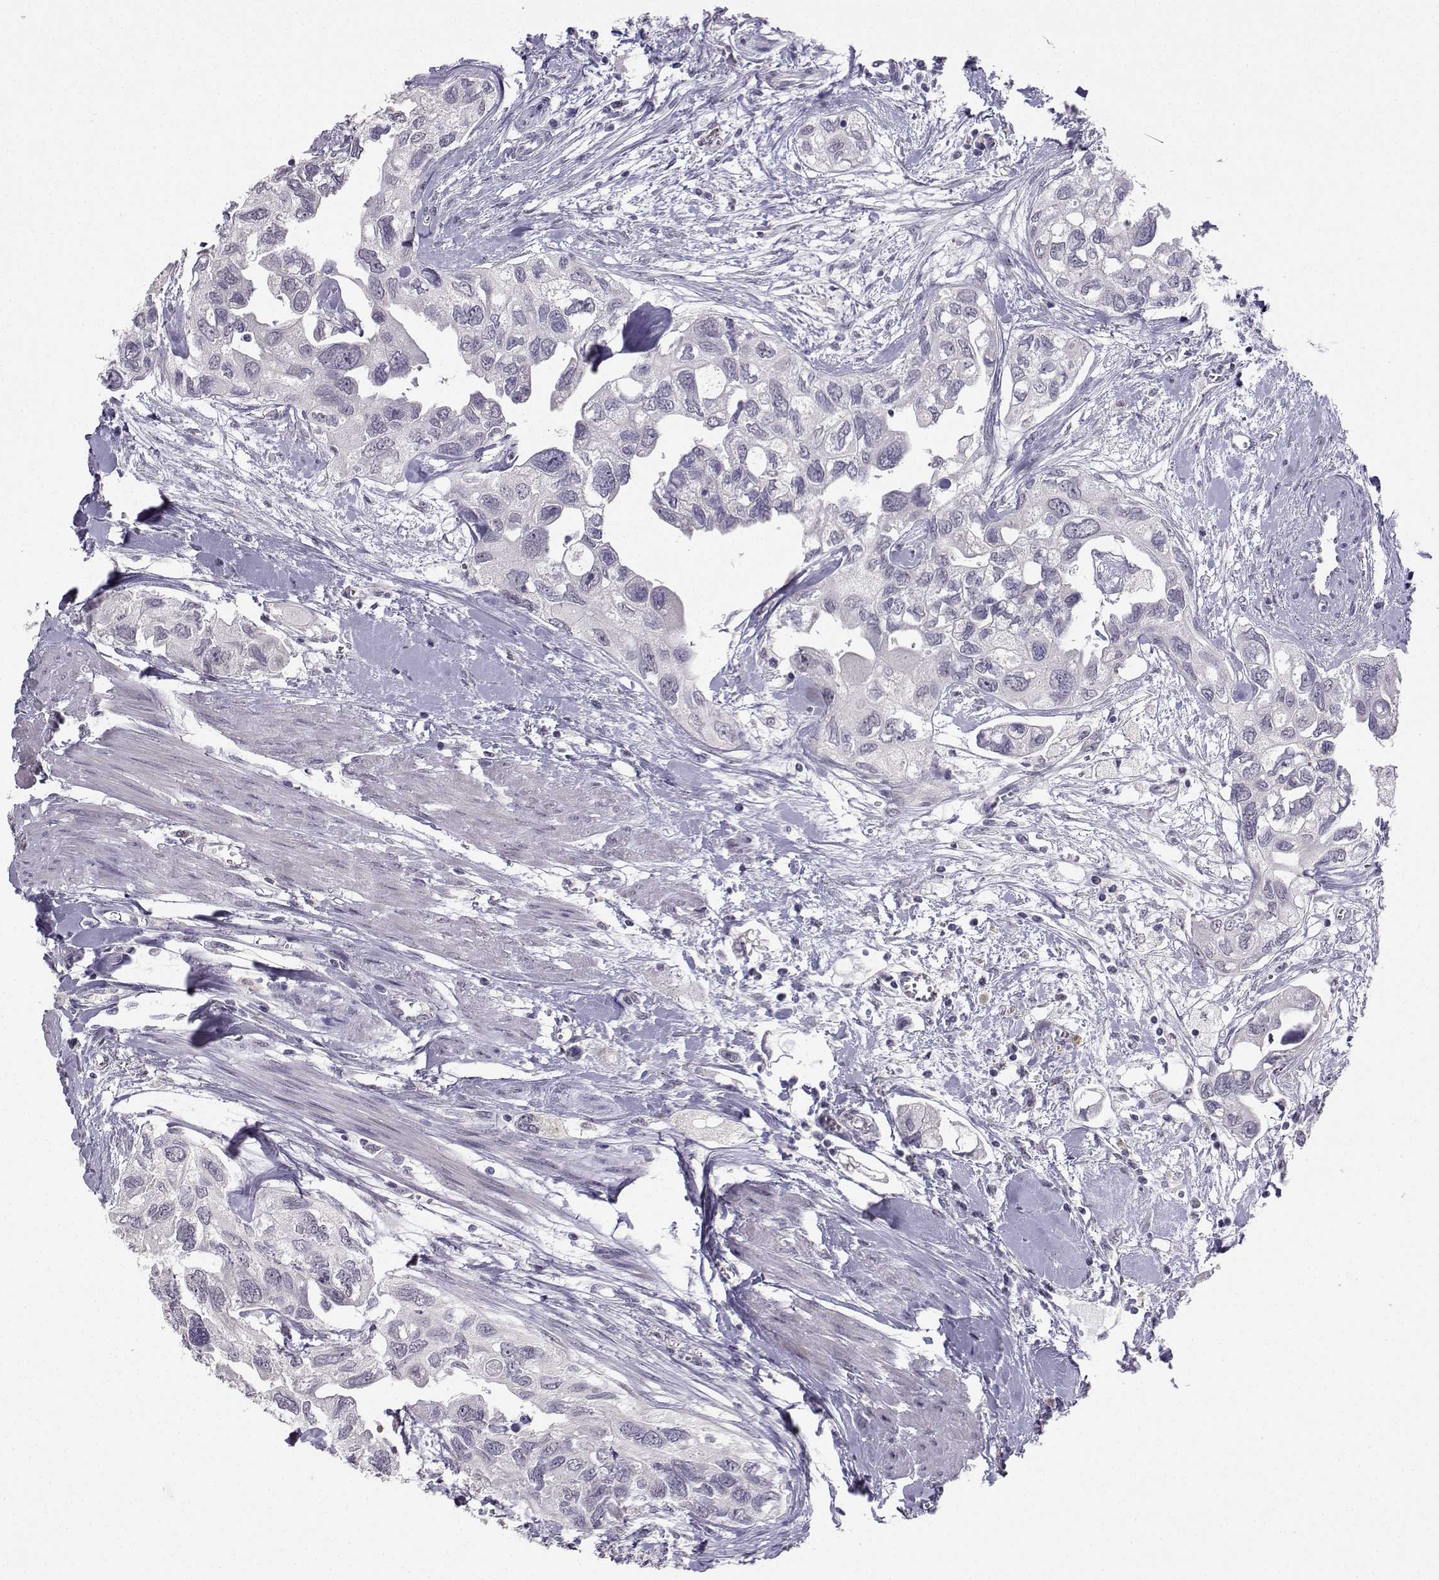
{"staining": {"intensity": "negative", "quantity": "none", "location": "none"}, "tissue": "urothelial cancer", "cell_type": "Tumor cells", "image_type": "cancer", "snomed": [{"axis": "morphology", "description": "Urothelial carcinoma, High grade"}, {"axis": "topography", "description": "Urinary bladder"}], "caption": "A histopathology image of high-grade urothelial carcinoma stained for a protein reveals no brown staining in tumor cells.", "gene": "TBR1", "patient": {"sex": "male", "age": 59}}